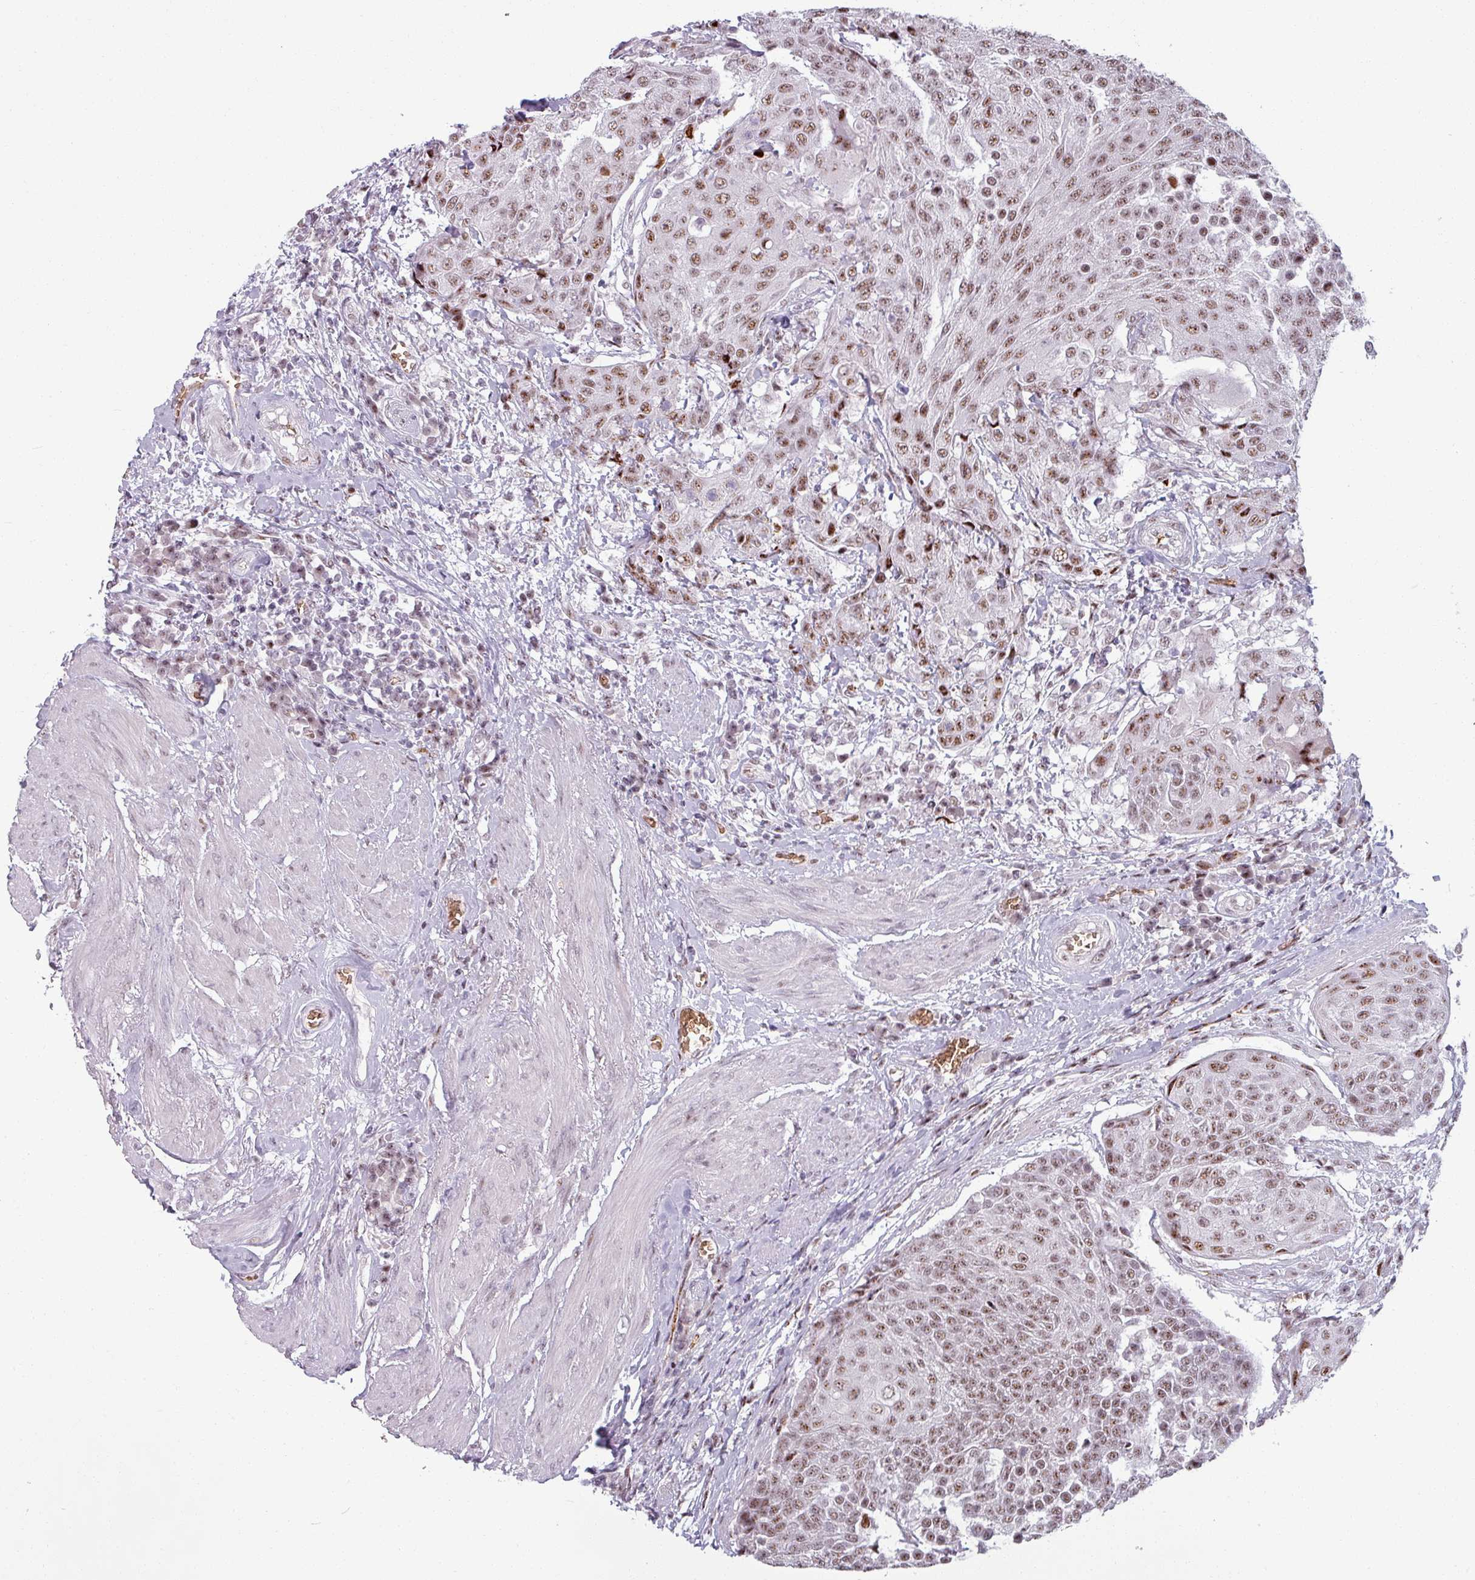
{"staining": {"intensity": "moderate", "quantity": ">75%", "location": "nuclear"}, "tissue": "urothelial cancer", "cell_type": "Tumor cells", "image_type": "cancer", "snomed": [{"axis": "morphology", "description": "Urothelial carcinoma, High grade"}, {"axis": "topography", "description": "Urinary bladder"}], "caption": "Immunohistochemical staining of human urothelial cancer demonstrates medium levels of moderate nuclear positivity in approximately >75% of tumor cells.", "gene": "NCOR1", "patient": {"sex": "female", "age": 63}}